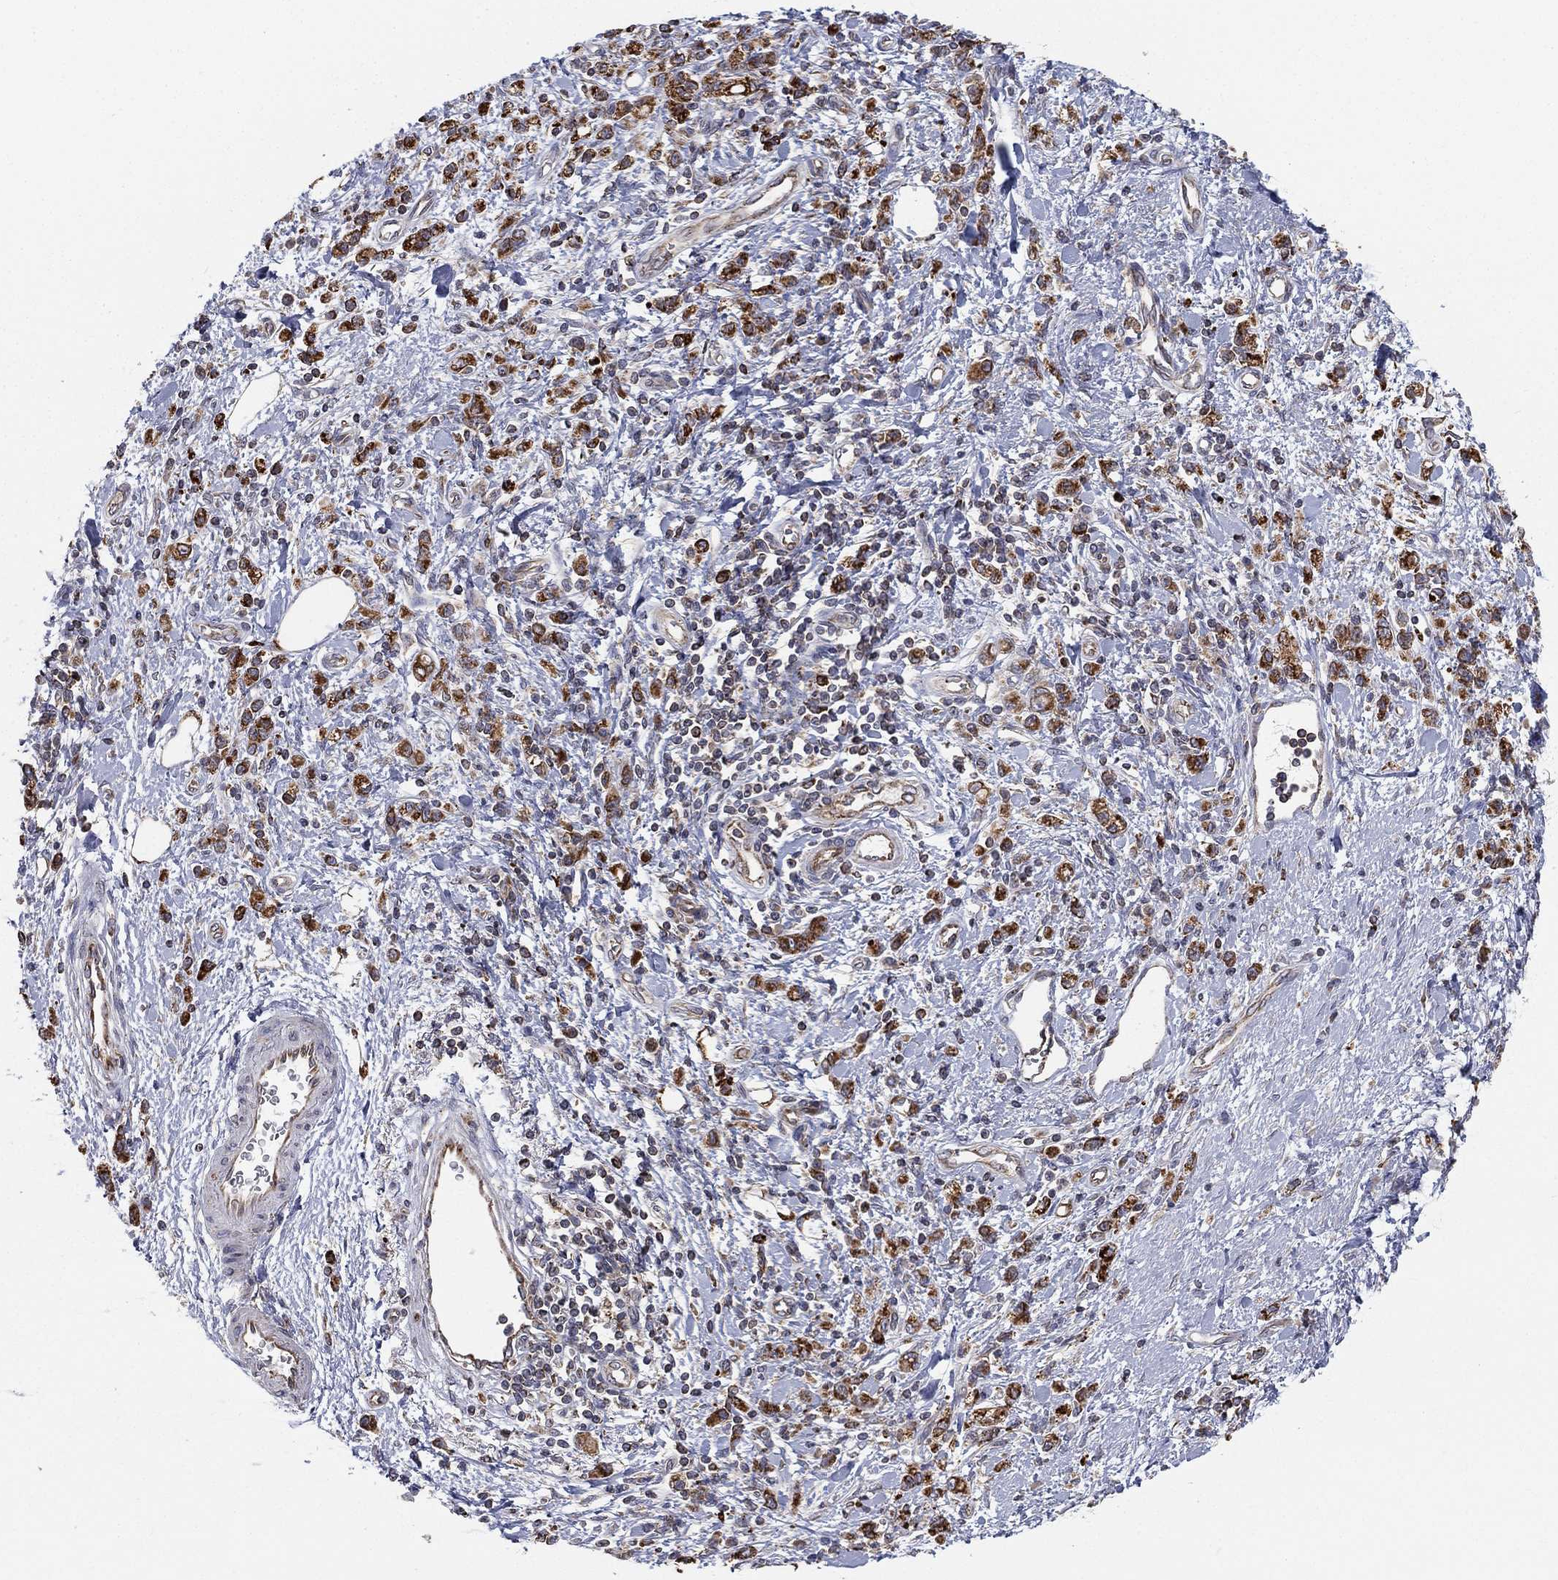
{"staining": {"intensity": "strong", "quantity": "25%-75%", "location": "cytoplasmic/membranous"}, "tissue": "stomach cancer", "cell_type": "Tumor cells", "image_type": "cancer", "snomed": [{"axis": "morphology", "description": "Adenocarcinoma, NOS"}, {"axis": "topography", "description": "Stomach"}], "caption": "Stomach cancer (adenocarcinoma) stained with DAB (3,3'-diaminobenzidine) immunohistochemistry (IHC) exhibits high levels of strong cytoplasmic/membranous positivity in about 25%-75% of tumor cells.", "gene": "CYB5B", "patient": {"sex": "male", "age": 77}}